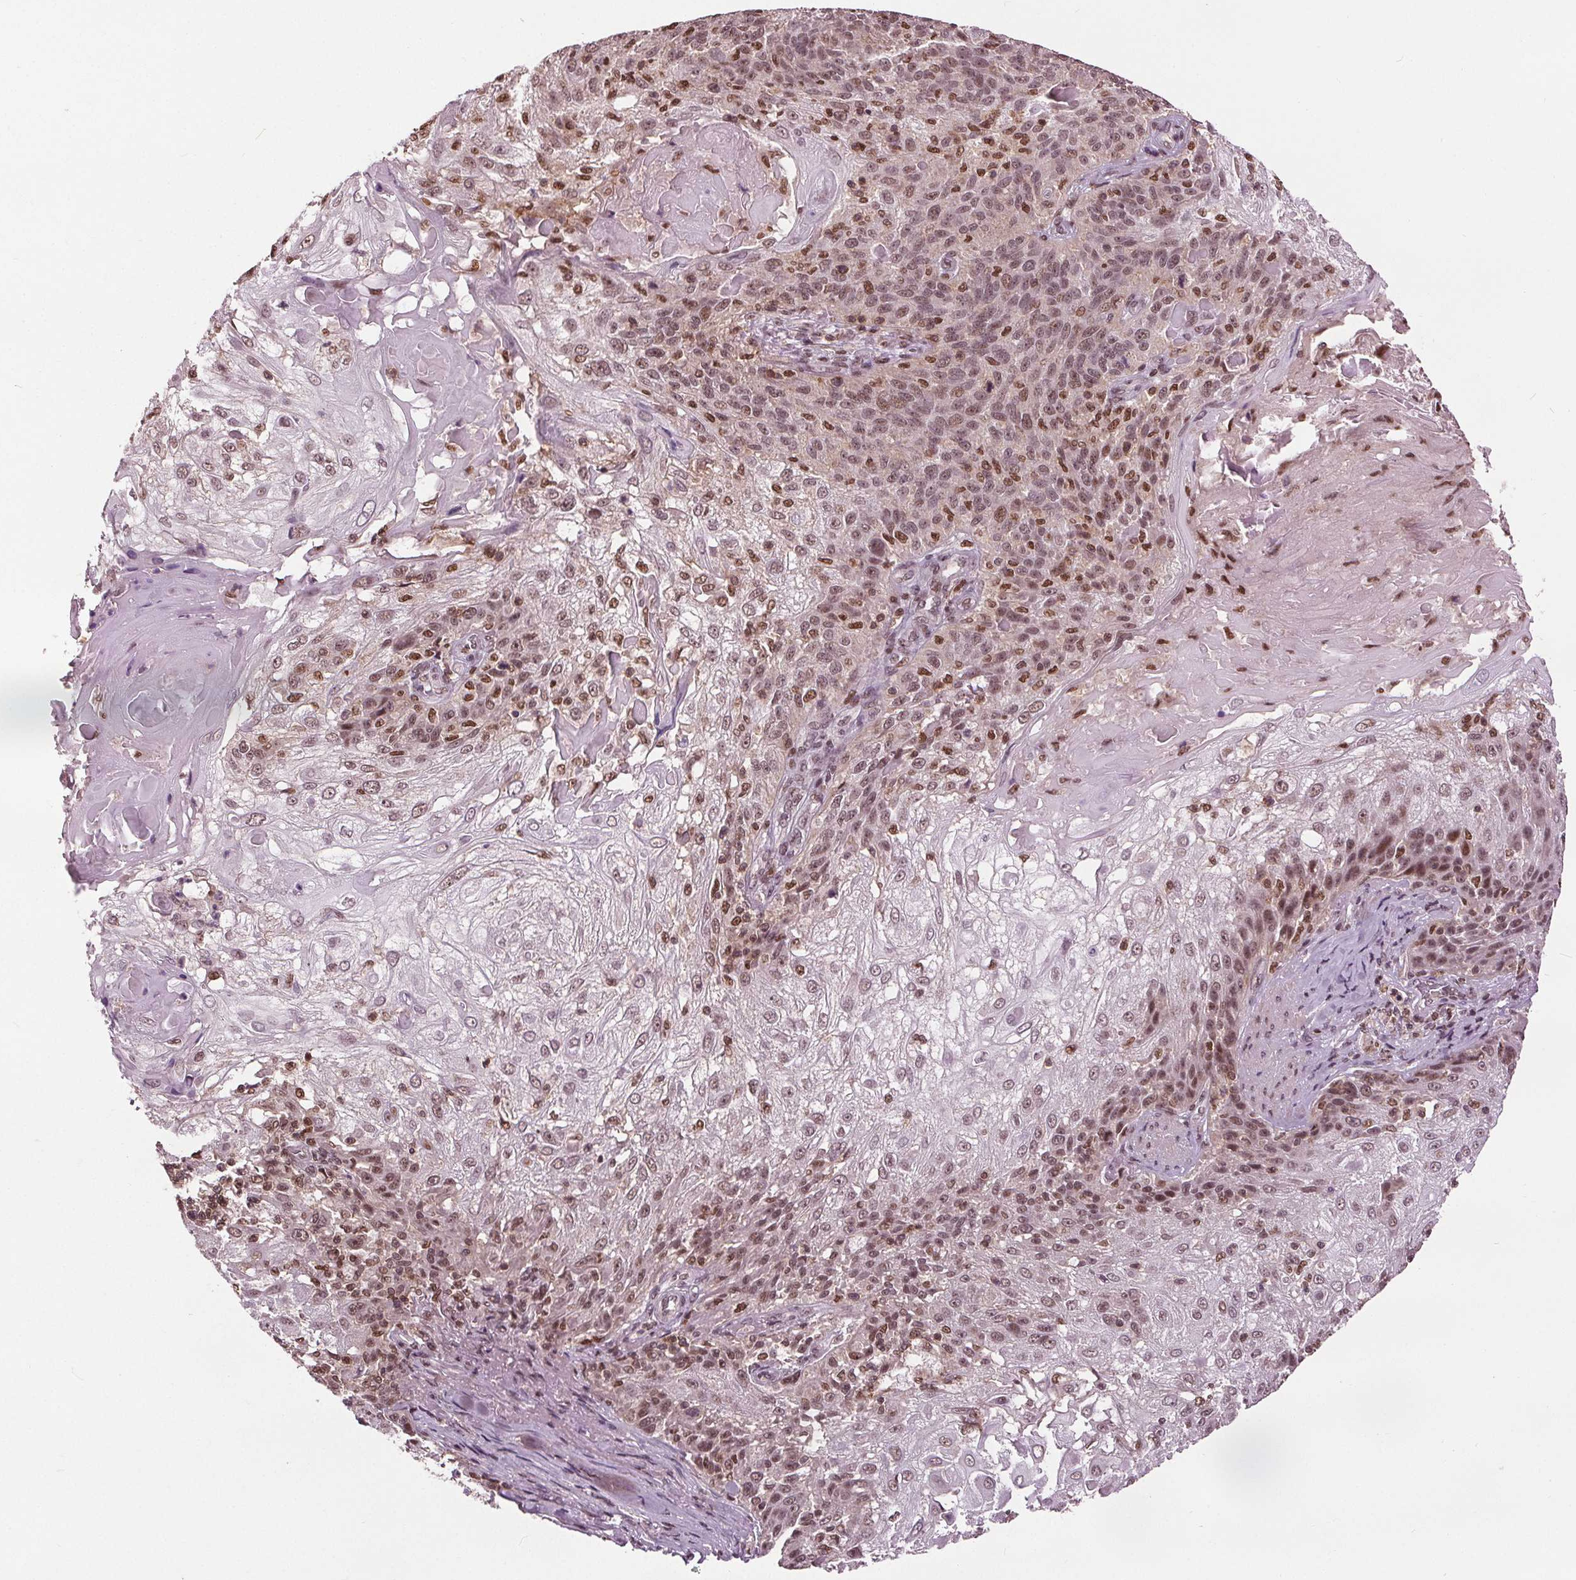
{"staining": {"intensity": "moderate", "quantity": "25%-75%", "location": "nuclear"}, "tissue": "skin cancer", "cell_type": "Tumor cells", "image_type": "cancer", "snomed": [{"axis": "morphology", "description": "Normal tissue, NOS"}, {"axis": "morphology", "description": "Squamous cell carcinoma, NOS"}, {"axis": "topography", "description": "Skin"}], "caption": "A histopathology image of squamous cell carcinoma (skin) stained for a protein exhibits moderate nuclear brown staining in tumor cells.", "gene": "DDX11", "patient": {"sex": "female", "age": 83}}